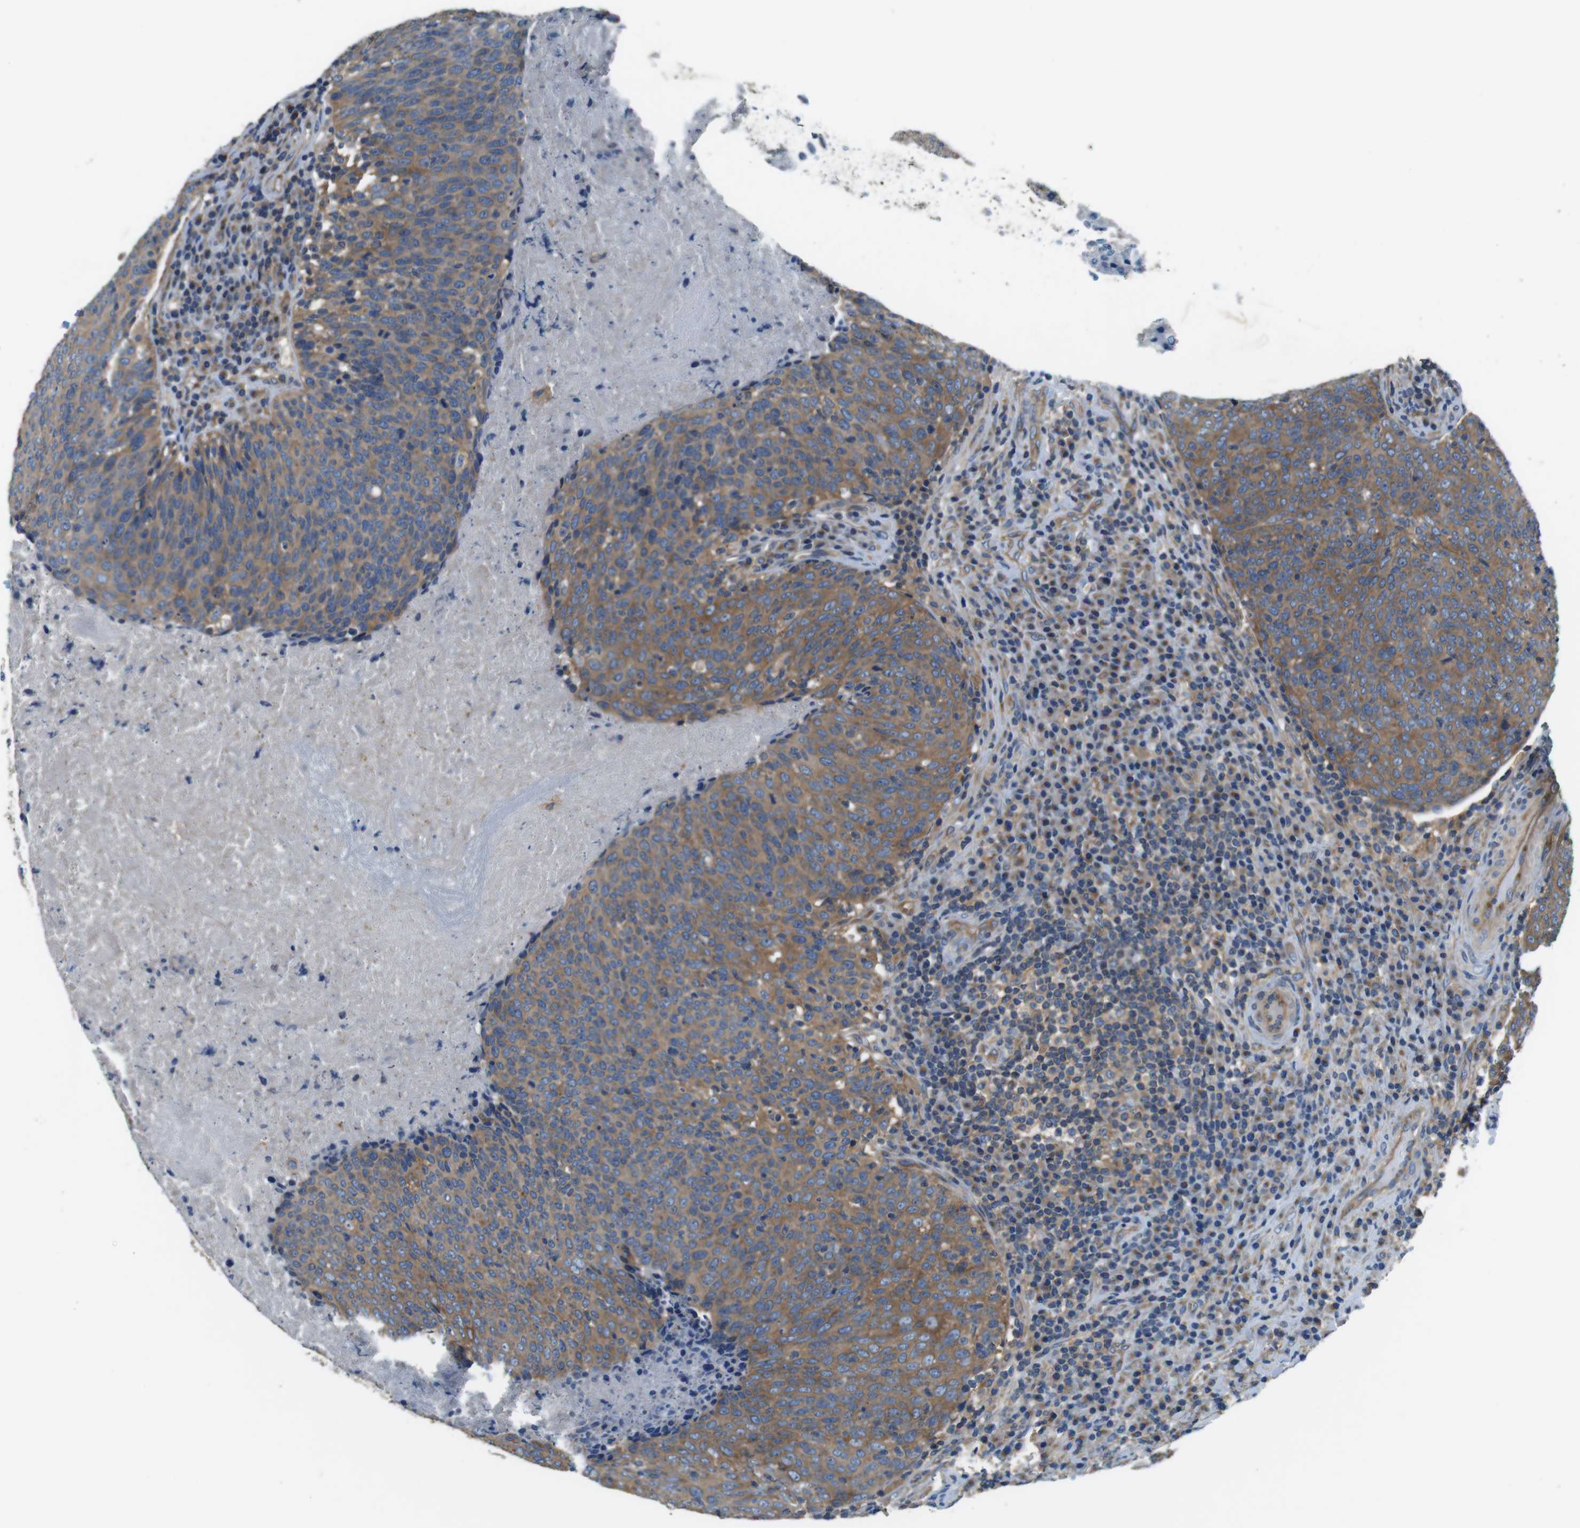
{"staining": {"intensity": "moderate", "quantity": ">75%", "location": "cytoplasmic/membranous"}, "tissue": "head and neck cancer", "cell_type": "Tumor cells", "image_type": "cancer", "snomed": [{"axis": "morphology", "description": "Squamous cell carcinoma, NOS"}, {"axis": "morphology", "description": "Squamous cell carcinoma, metastatic, NOS"}, {"axis": "topography", "description": "Lymph node"}, {"axis": "topography", "description": "Head-Neck"}], "caption": "High-magnification brightfield microscopy of head and neck squamous cell carcinoma stained with DAB (brown) and counterstained with hematoxylin (blue). tumor cells exhibit moderate cytoplasmic/membranous expression is seen in about>75% of cells.", "gene": "DENND4C", "patient": {"sex": "male", "age": 62}}